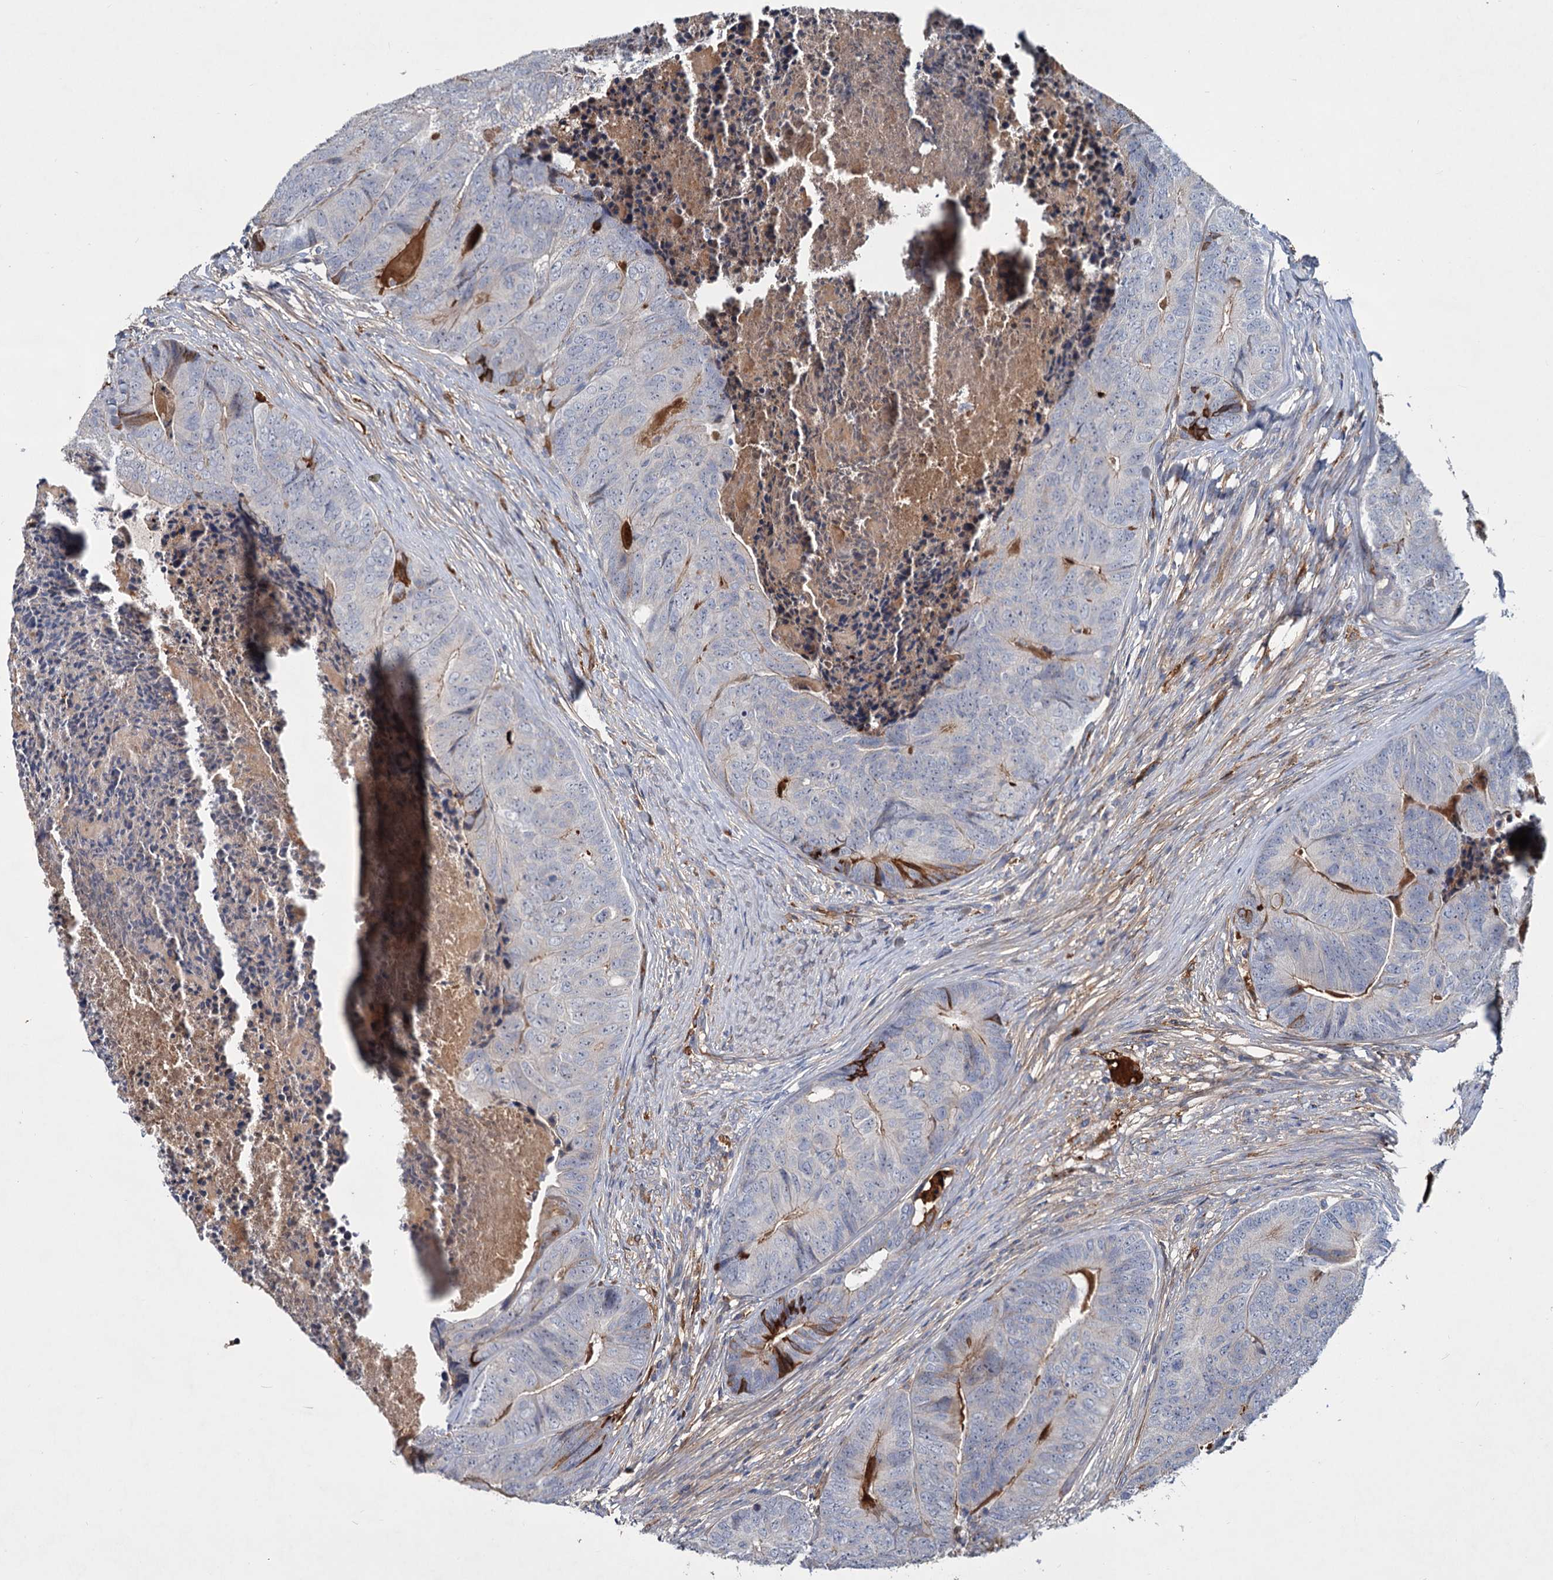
{"staining": {"intensity": "moderate", "quantity": "<25%", "location": "cytoplasmic/membranous"}, "tissue": "colorectal cancer", "cell_type": "Tumor cells", "image_type": "cancer", "snomed": [{"axis": "morphology", "description": "Adenocarcinoma, NOS"}, {"axis": "topography", "description": "Colon"}], "caption": "A brown stain highlights moderate cytoplasmic/membranous expression of a protein in human colorectal cancer tumor cells. The staining is performed using DAB (3,3'-diaminobenzidine) brown chromogen to label protein expression. The nuclei are counter-stained blue using hematoxylin.", "gene": "CHRD", "patient": {"sex": "female", "age": 67}}